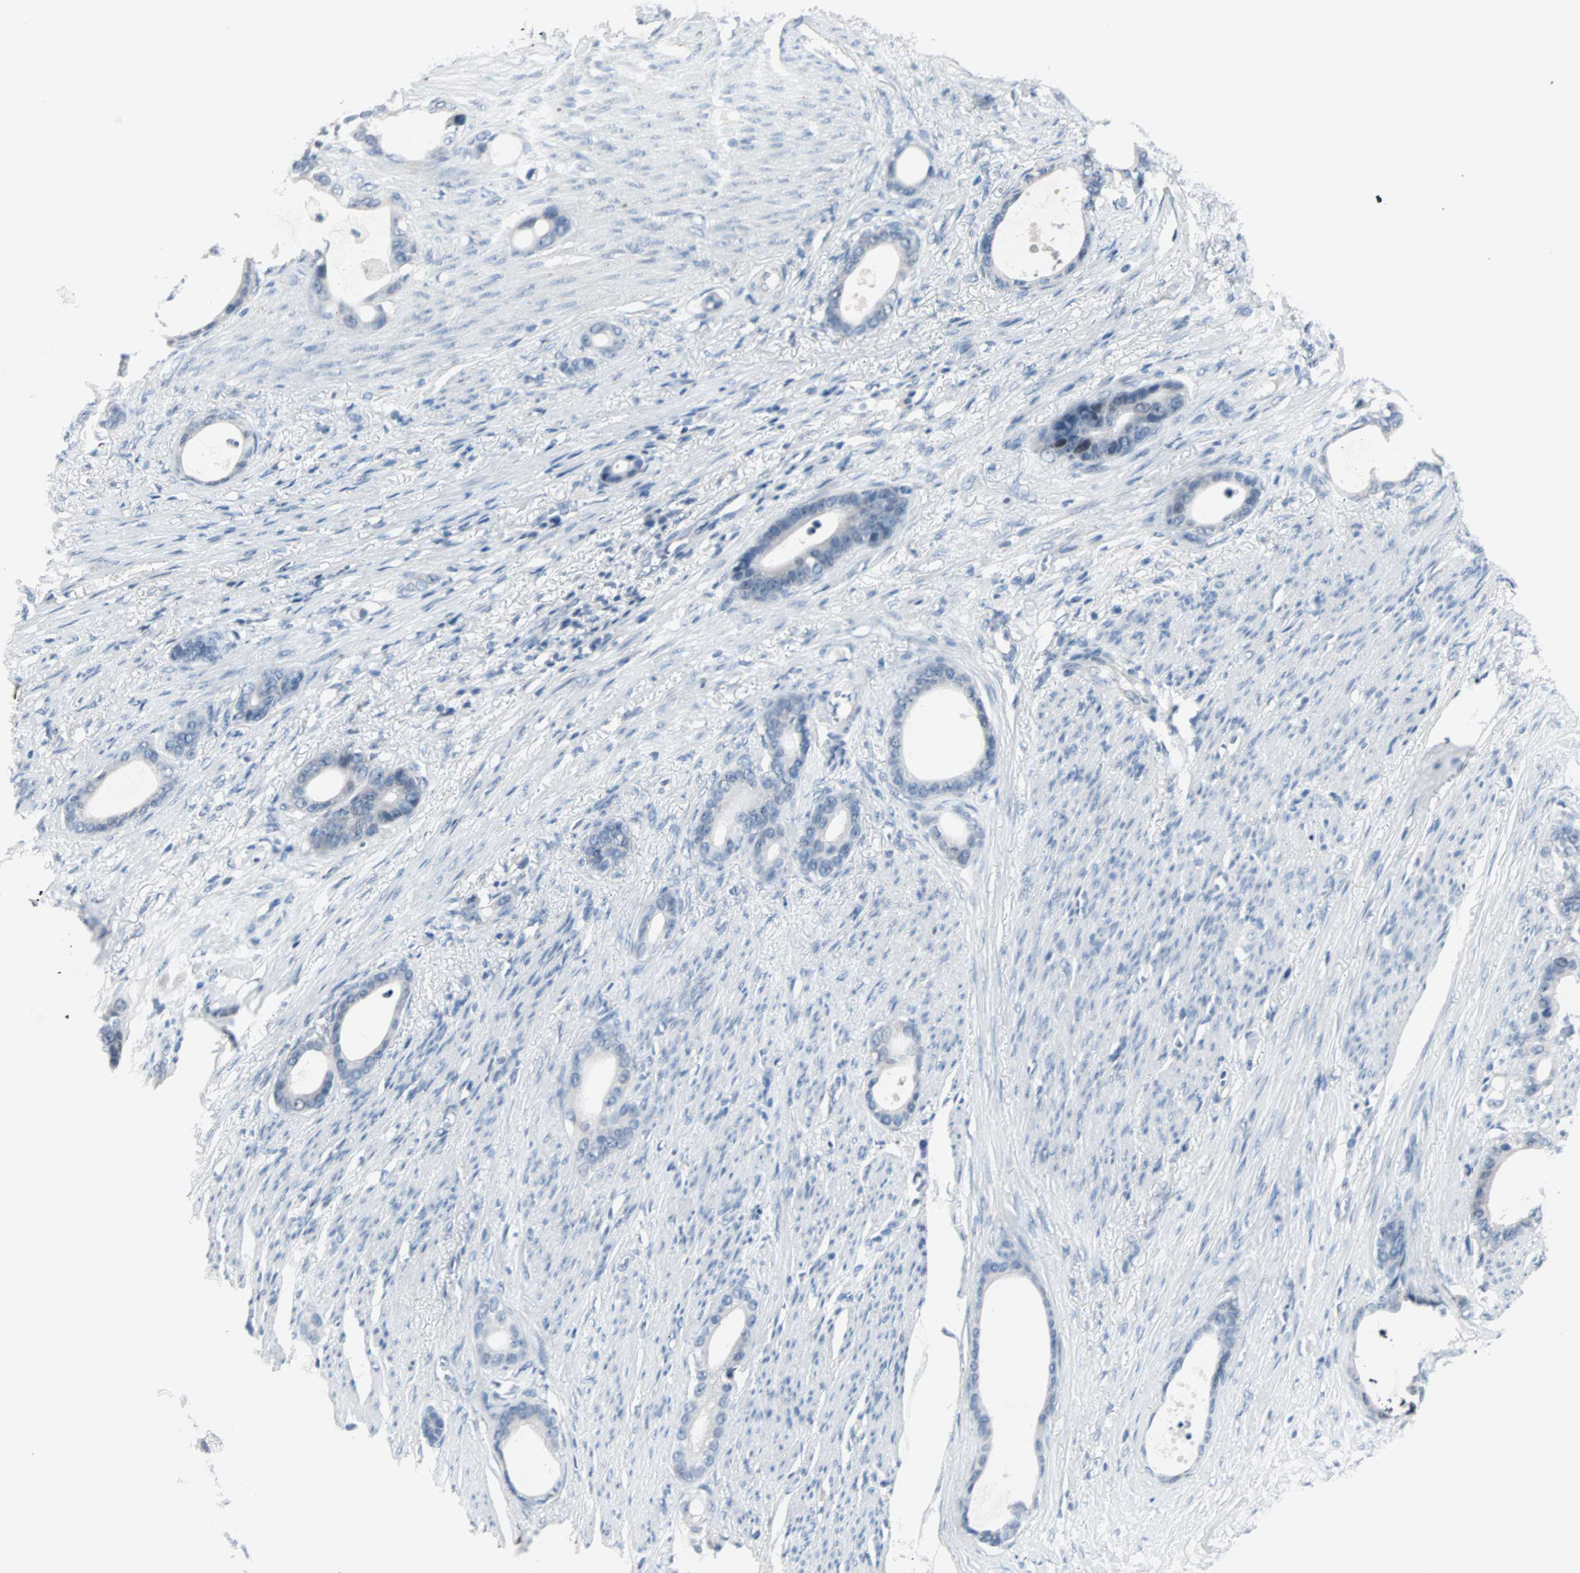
{"staining": {"intensity": "negative", "quantity": "none", "location": "none"}, "tissue": "stomach cancer", "cell_type": "Tumor cells", "image_type": "cancer", "snomed": [{"axis": "morphology", "description": "Adenocarcinoma, NOS"}, {"axis": "topography", "description": "Stomach"}], "caption": "This is a micrograph of immunohistochemistry staining of stomach adenocarcinoma, which shows no positivity in tumor cells.", "gene": "CCNE2", "patient": {"sex": "female", "age": 75}}